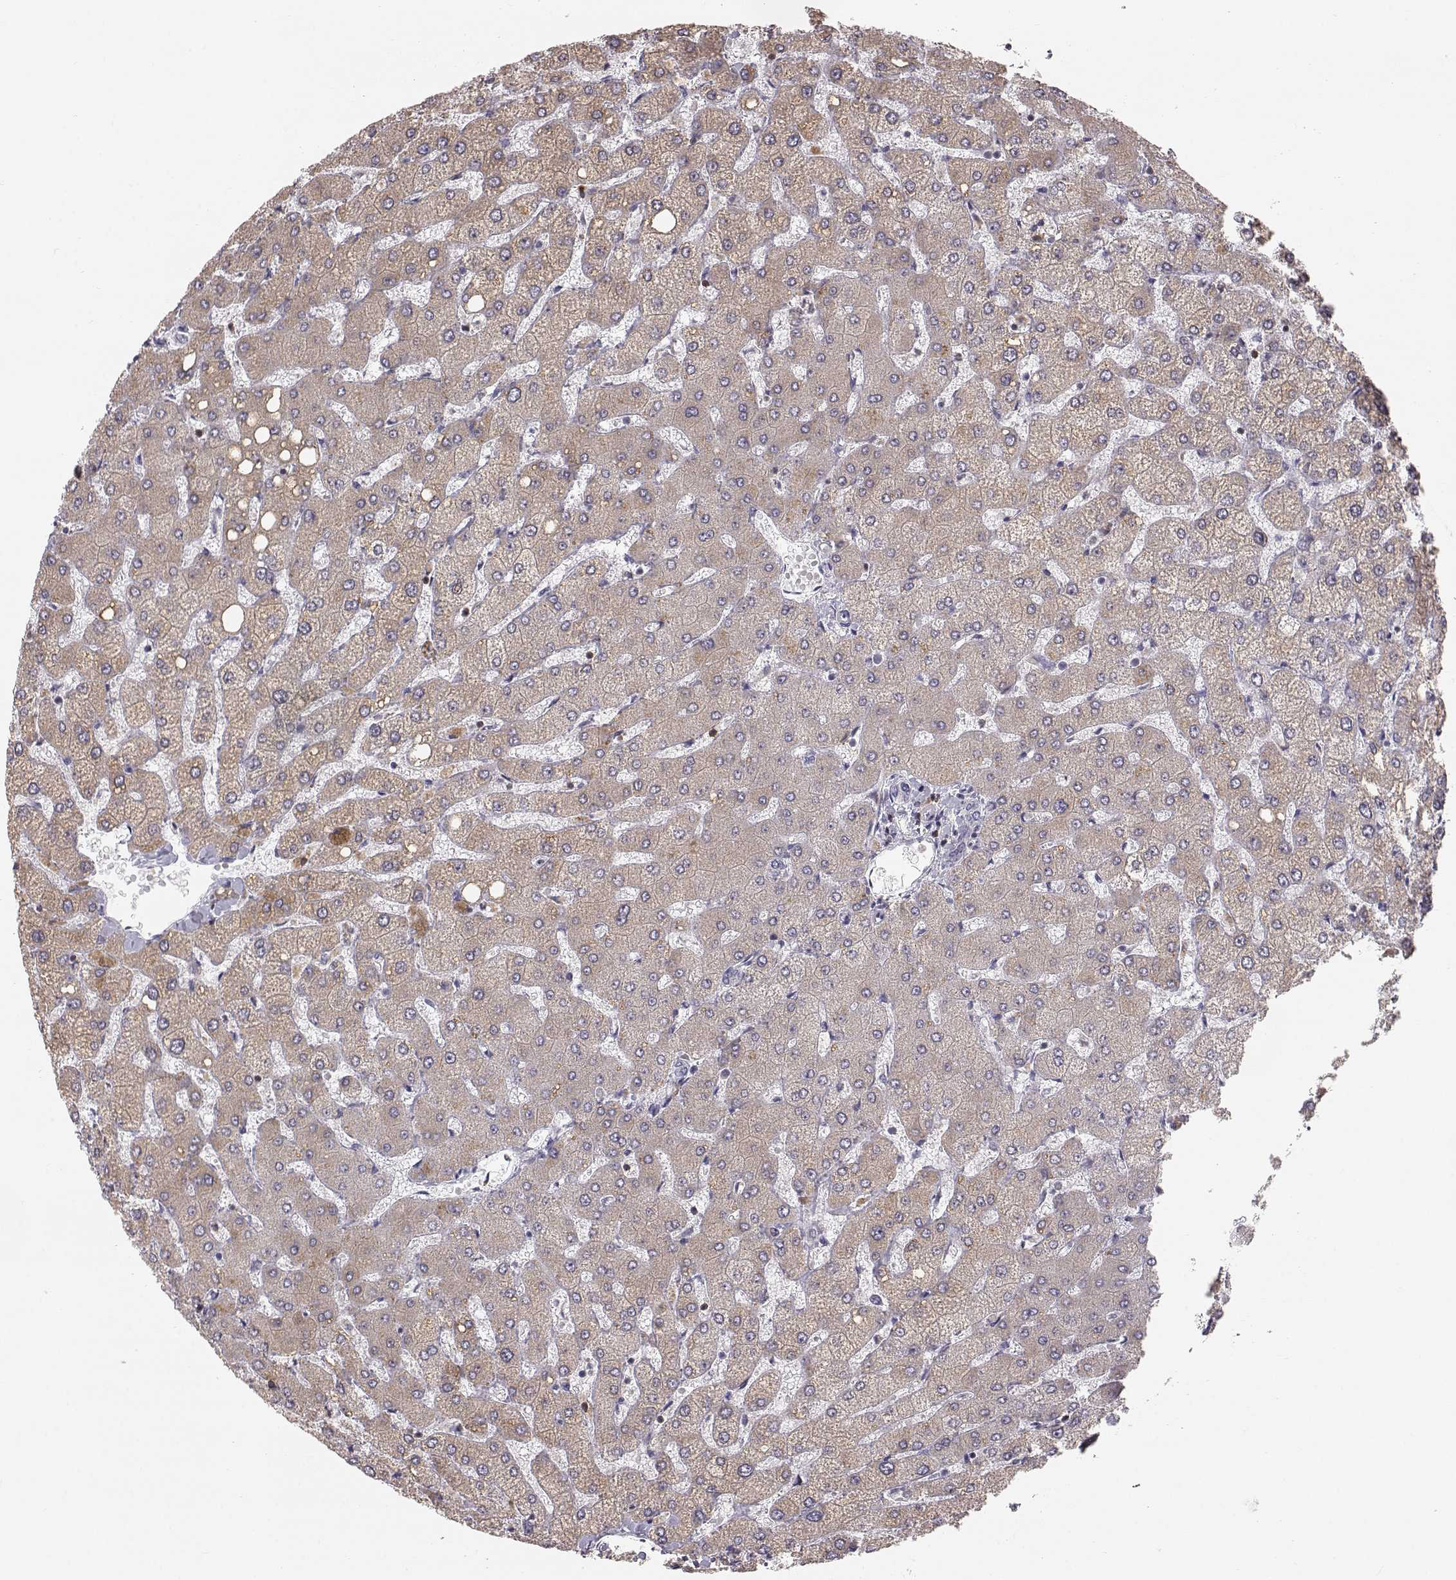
{"staining": {"intensity": "negative", "quantity": "none", "location": "none"}, "tissue": "liver", "cell_type": "Cholangiocytes", "image_type": "normal", "snomed": [{"axis": "morphology", "description": "Normal tissue, NOS"}, {"axis": "topography", "description": "Liver"}], "caption": "Immunohistochemistry (IHC) histopathology image of benign liver: human liver stained with DAB reveals no significant protein staining in cholangiocytes.", "gene": "GRAP2", "patient": {"sex": "female", "age": 54}}